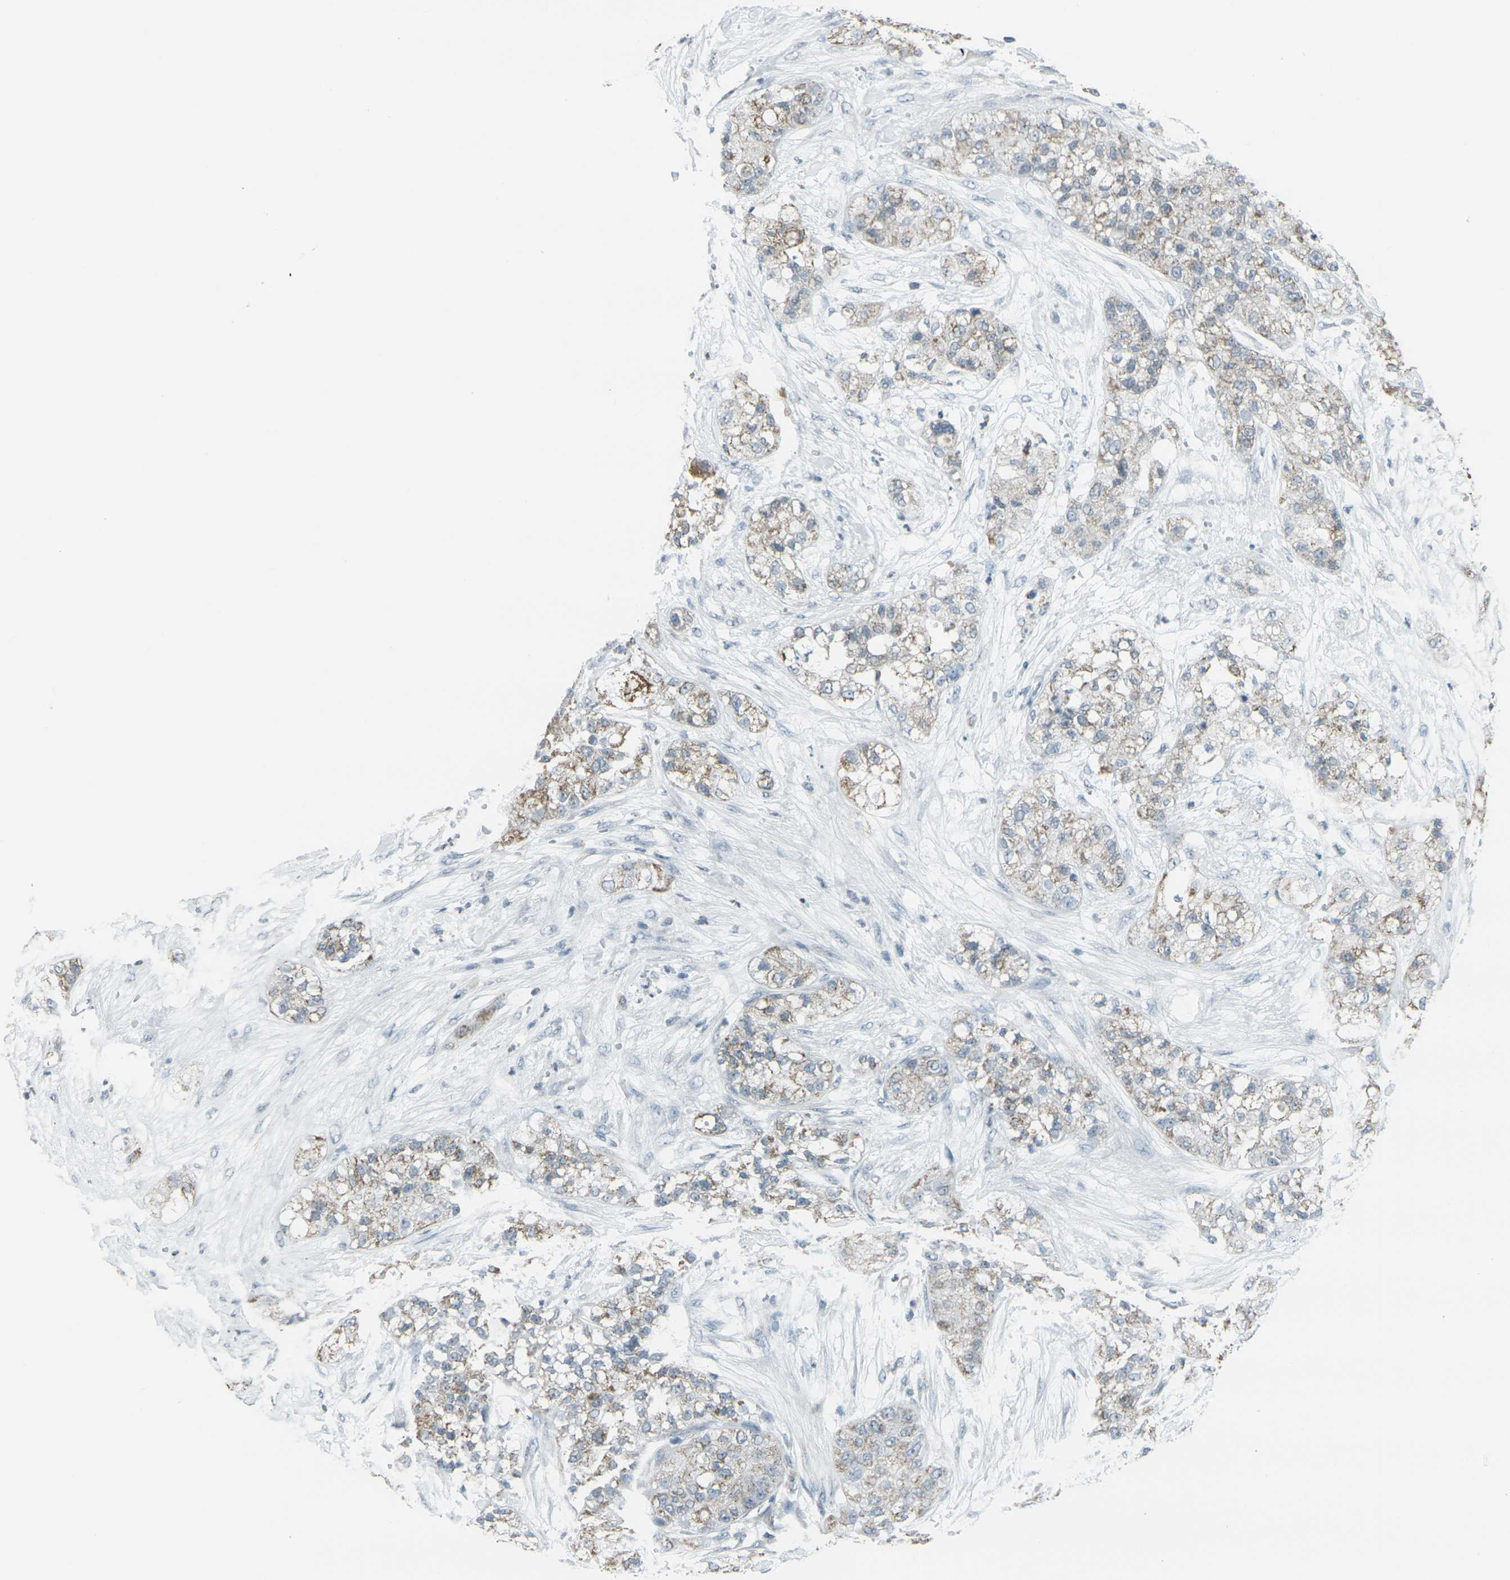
{"staining": {"intensity": "weak", "quantity": "25%-75%", "location": "cytoplasmic/membranous"}, "tissue": "pancreatic cancer", "cell_type": "Tumor cells", "image_type": "cancer", "snomed": [{"axis": "morphology", "description": "Adenocarcinoma, NOS"}, {"axis": "topography", "description": "Pancreas"}], "caption": "Tumor cells display low levels of weak cytoplasmic/membranous staining in about 25%-75% of cells in pancreatic adenocarcinoma.", "gene": "H2BC1", "patient": {"sex": "female", "age": 78}}